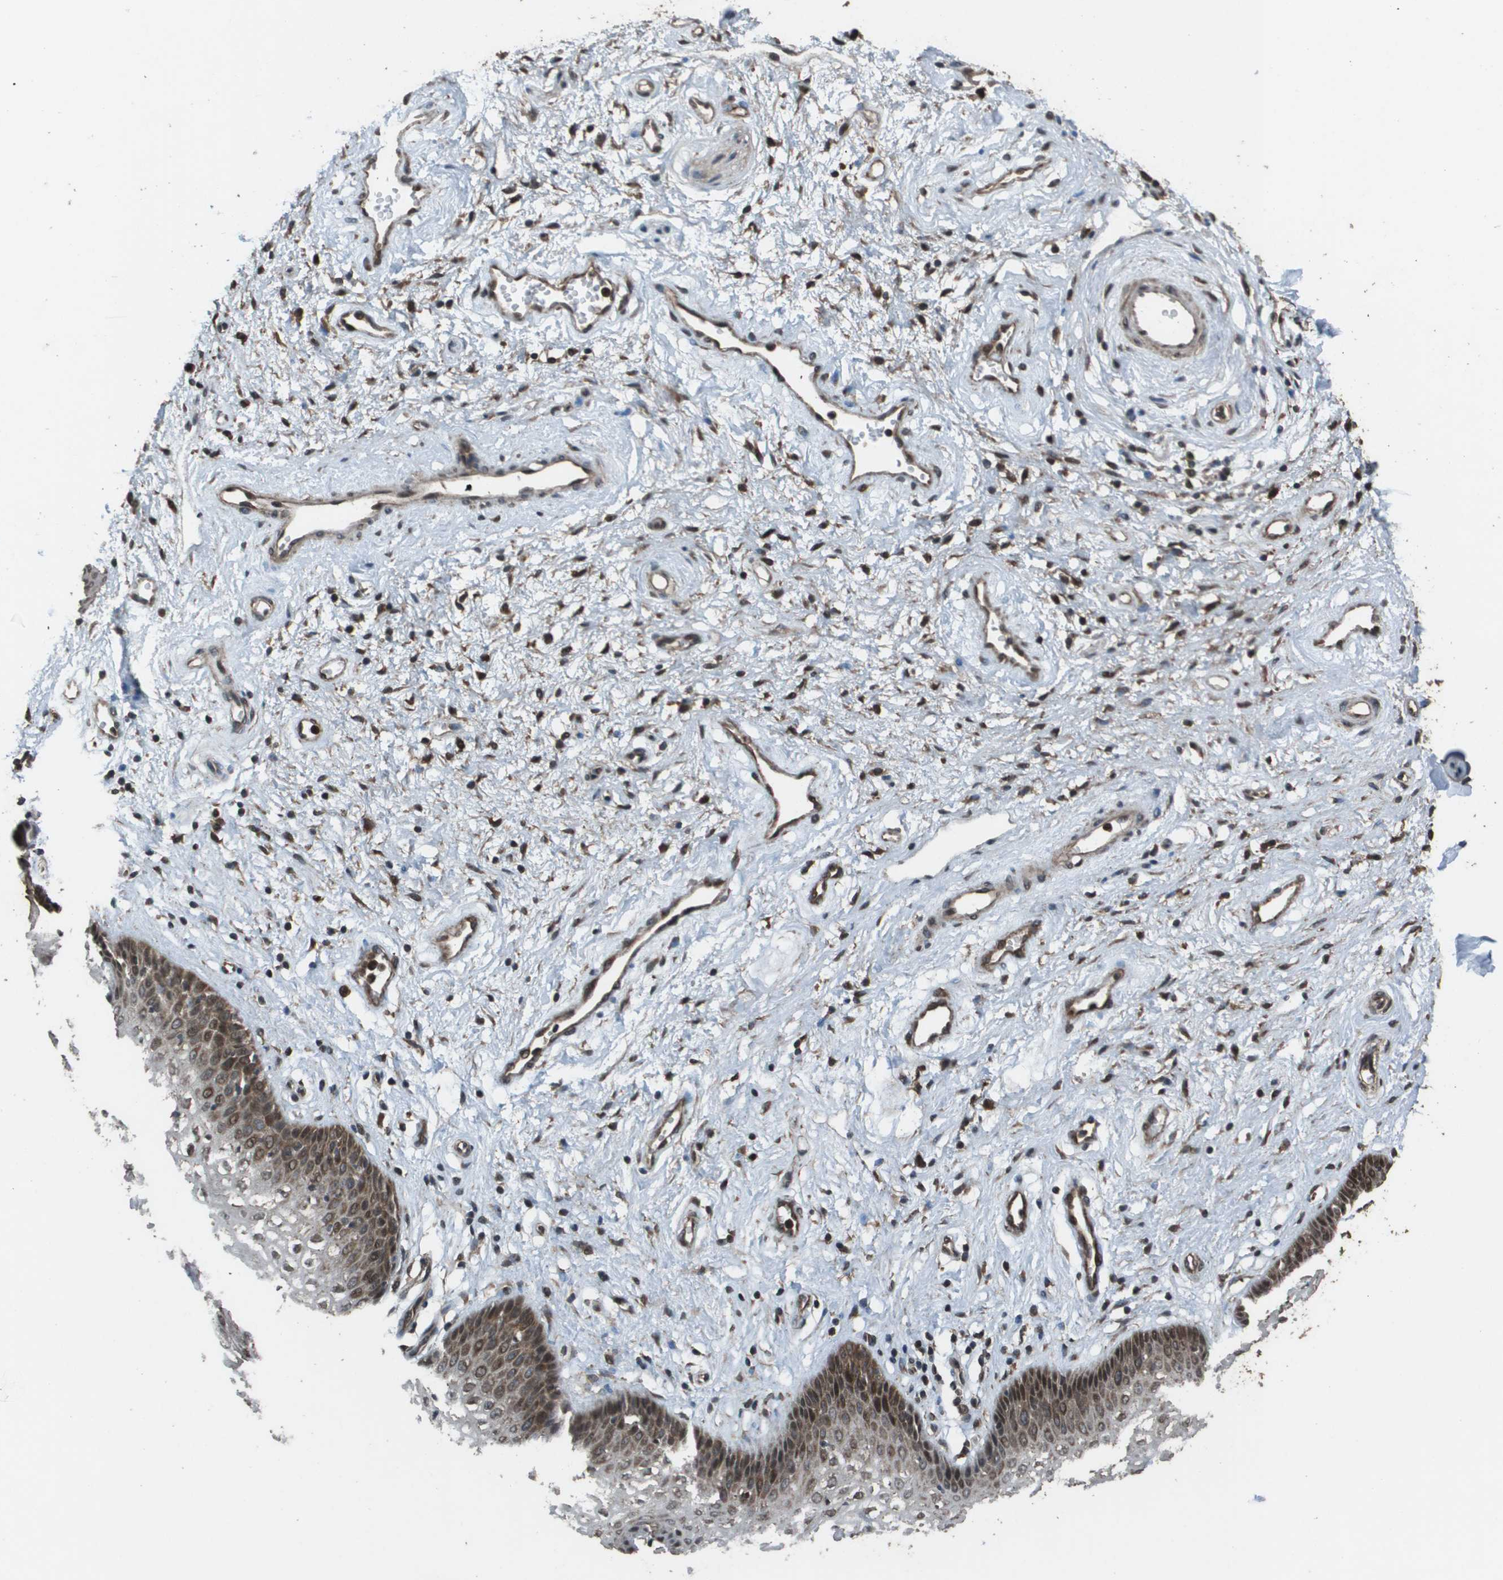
{"staining": {"intensity": "moderate", "quantity": ">75%", "location": "cytoplasmic/membranous"}, "tissue": "vagina", "cell_type": "Squamous epithelial cells", "image_type": "normal", "snomed": [{"axis": "morphology", "description": "Normal tissue, NOS"}, {"axis": "topography", "description": "Vagina"}], "caption": "Moderate cytoplasmic/membranous protein staining is present in approximately >75% of squamous epithelial cells in vagina.", "gene": "FIG4", "patient": {"sex": "female", "age": 34}}